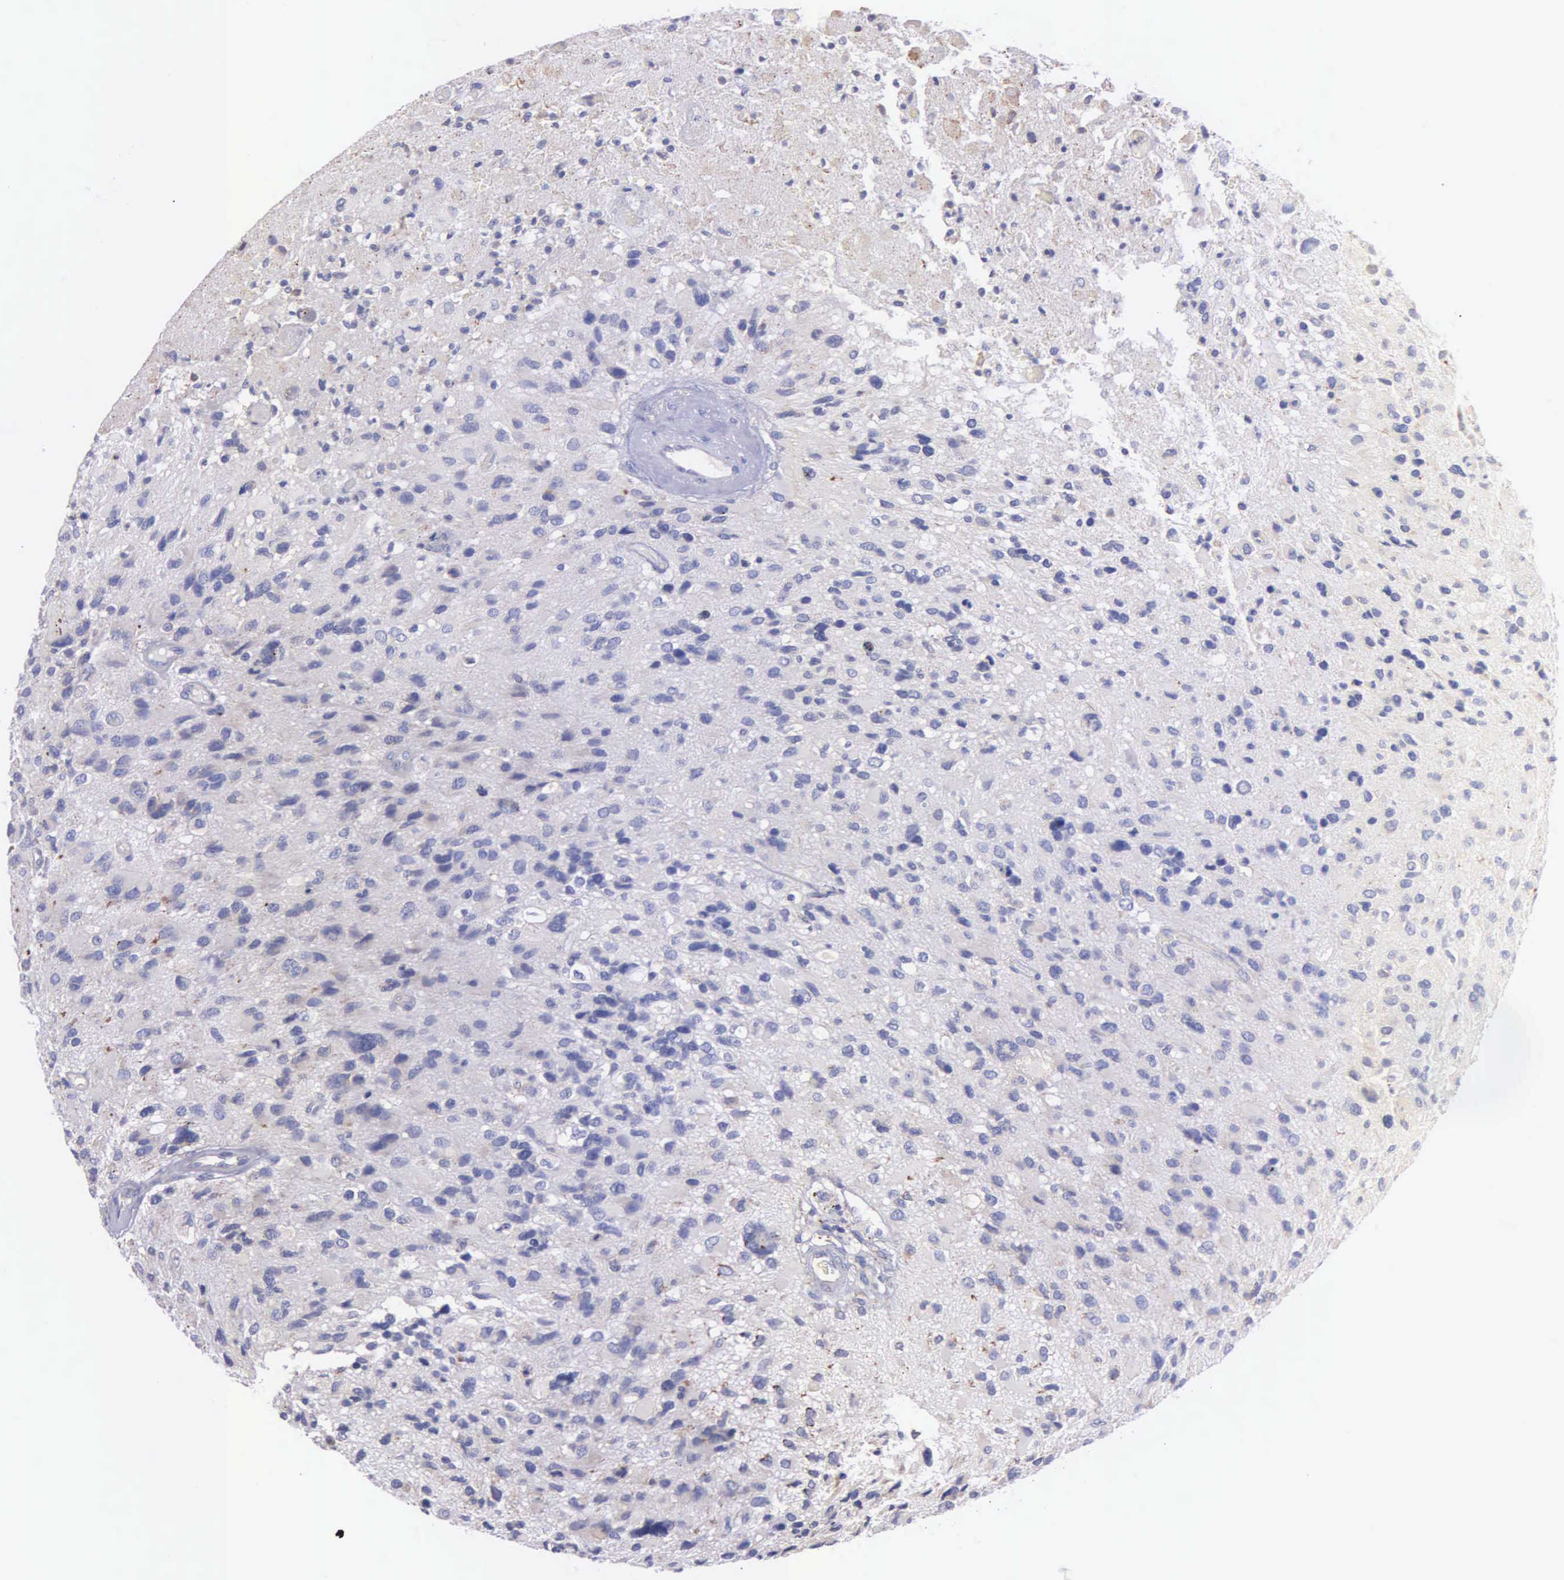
{"staining": {"intensity": "negative", "quantity": "none", "location": "none"}, "tissue": "glioma", "cell_type": "Tumor cells", "image_type": "cancer", "snomed": [{"axis": "morphology", "description": "Glioma, malignant, High grade"}, {"axis": "topography", "description": "Brain"}], "caption": "The histopathology image shows no significant positivity in tumor cells of high-grade glioma (malignant).", "gene": "MIA2", "patient": {"sex": "male", "age": 69}}